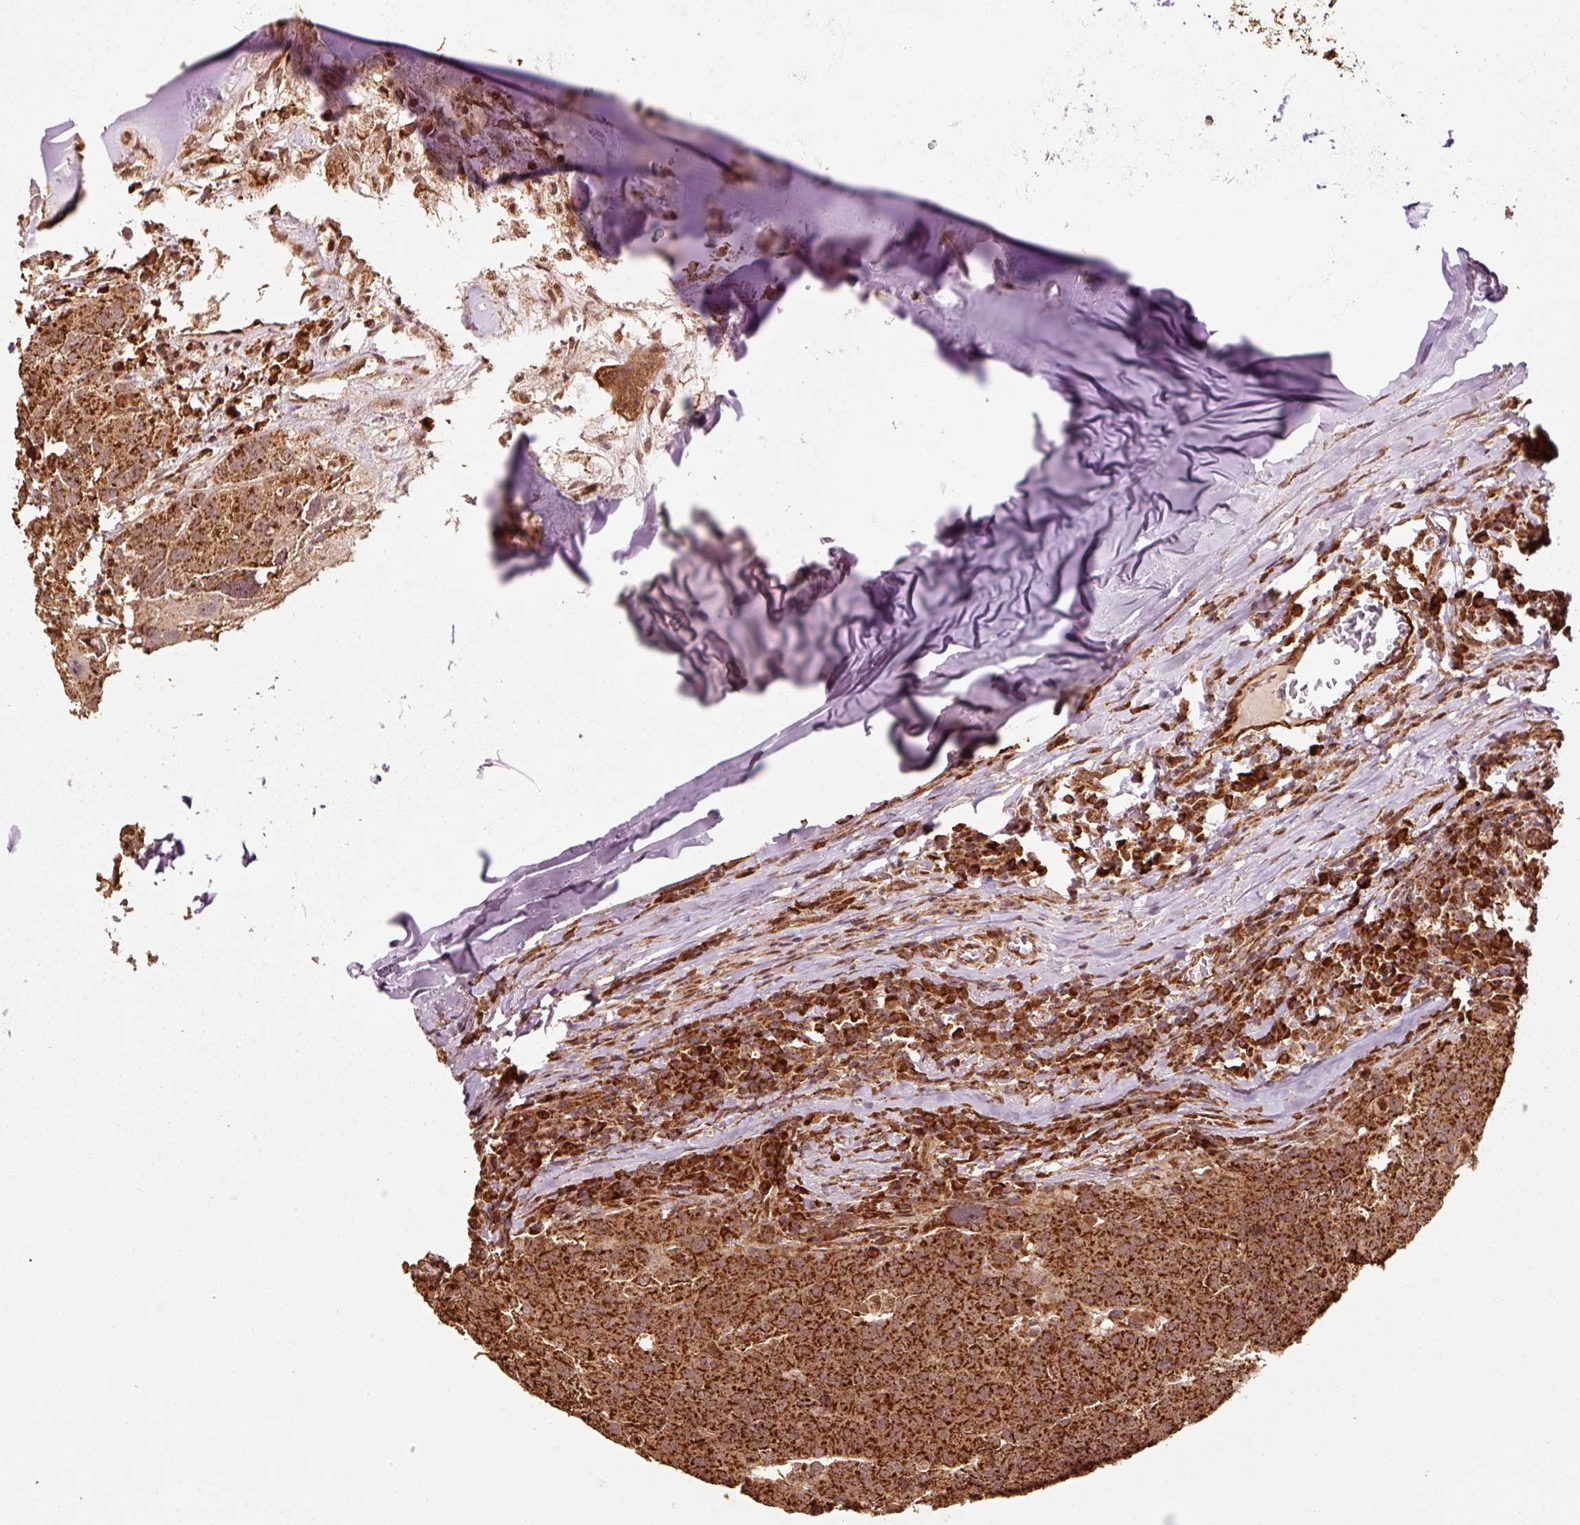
{"staining": {"intensity": "strong", "quantity": ">75%", "location": "cytoplasmic/membranous"}, "tissue": "head and neck cancer", "cell_type": "Tumor cells", "image_type": "cancer", "snomed": [{"axis": "morphology", "description": "Normal tissue, NOS"}, {"axis": "morphology", "description": "Squamous cell carcinoma, NOS"}, {"axis": "topography", "description": "Skeletal muscle"}, {"axis": "topography", "description": "Vascular tissue"}, {"axis": "topography", "description": "Peripheral nerve tissue"}, {"axis": "topography", "description": "Head-Neck"}], "caption": "IHC image of neoplastic tissue: human head and neck cancer (squamous cell carcinoma) stained using IHC shows high levels of strong protein expression localized specifically in the cytoplasmic/membranous of tumor cells, appearing as a cytoplasmic/membranous brown color.", "gene": "MRPL16", "patient": {"sex": "male", "age": 66}}